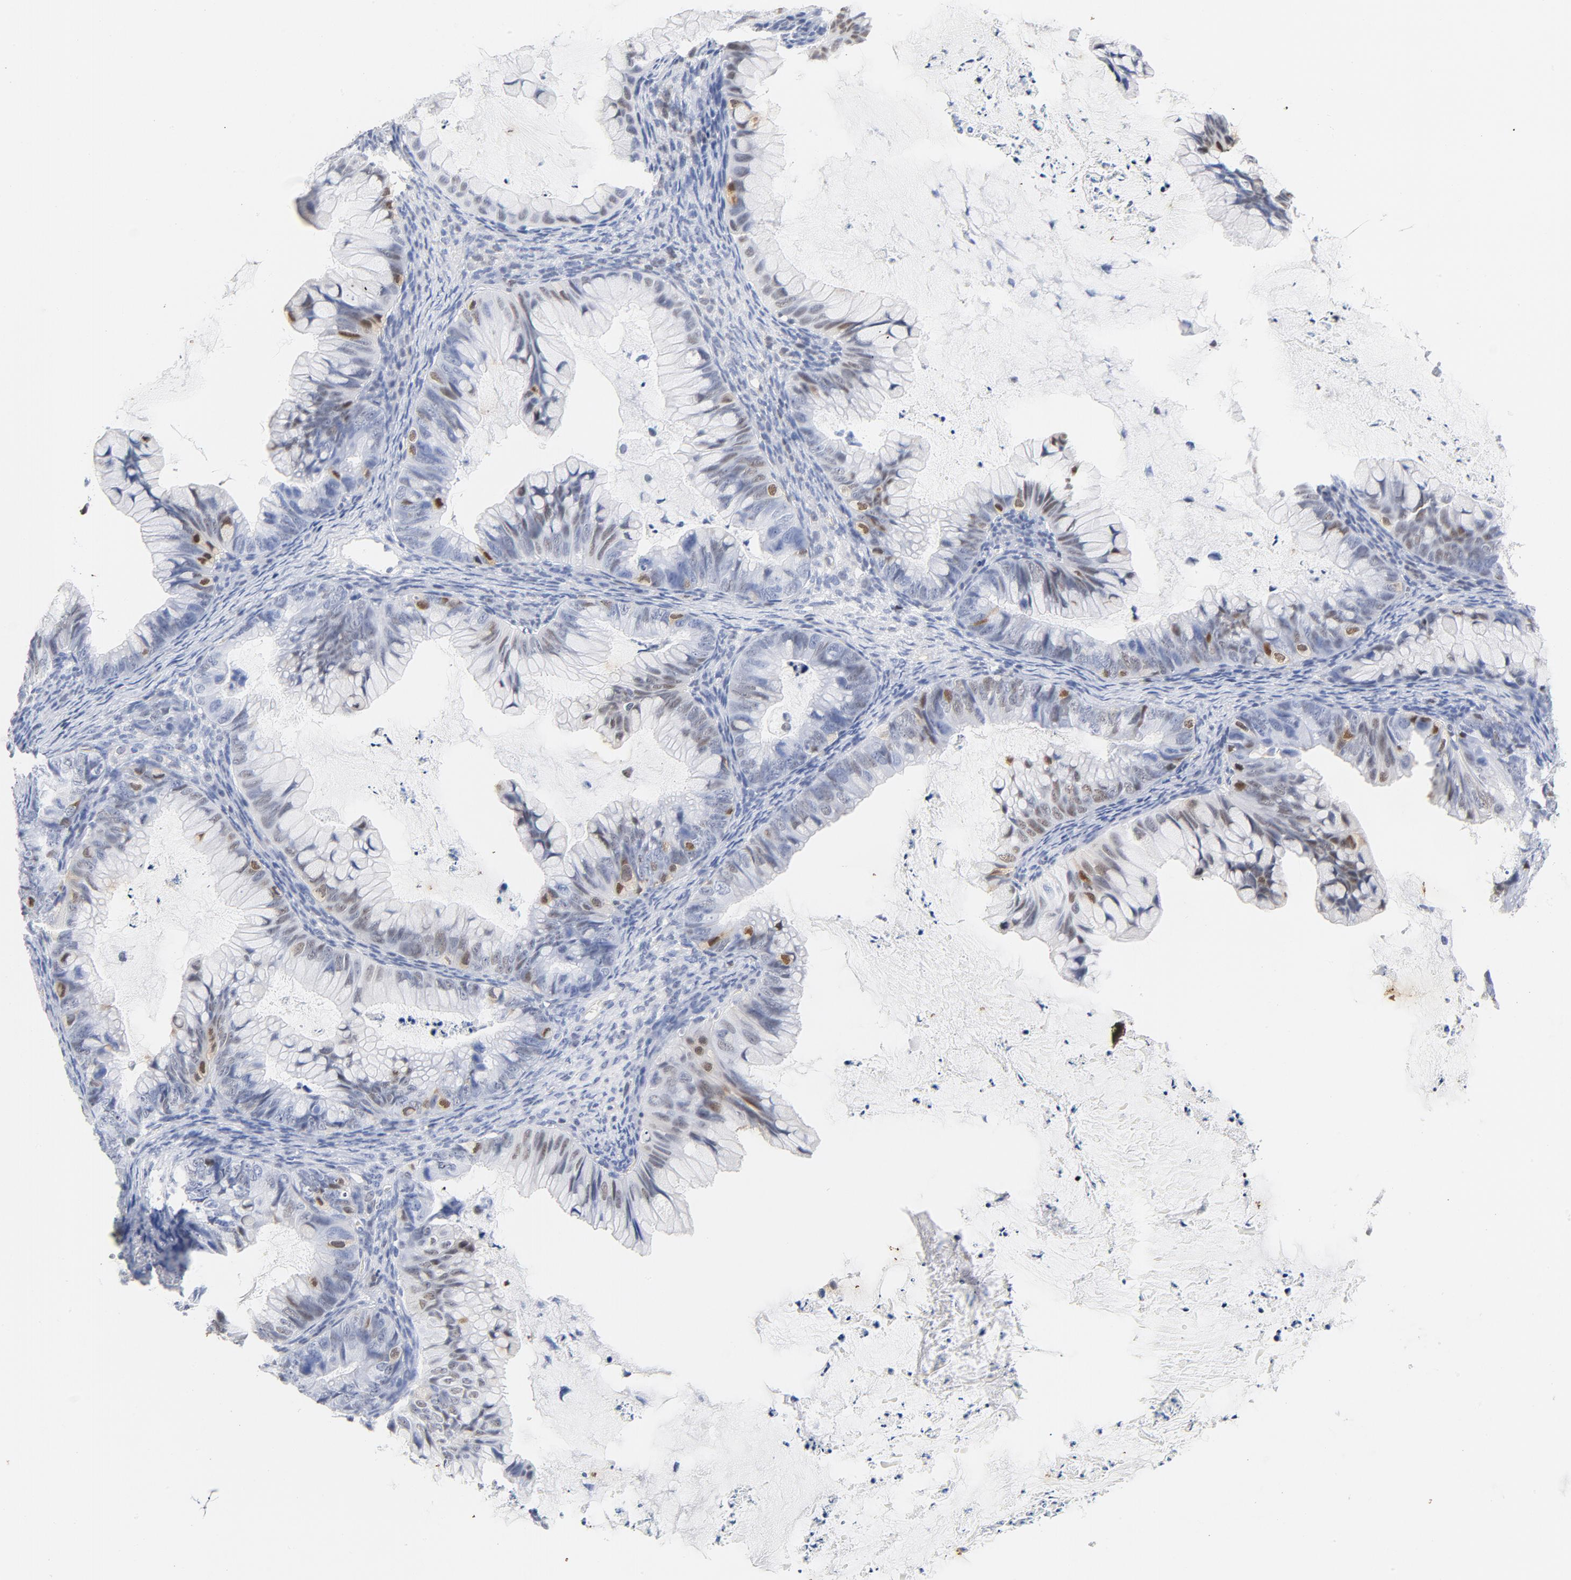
{"staining": {"intensity": "moderate", "quantity": "25%-75%", "location": "nuclear"}, "tissue": "ovarian cancer", "cell_type": "Tumor cells", "image_type": "cancer", "snomed": [{"axis": "morphology", "description": "Cystadenocarcinoma, mucinous, NOS"}, {"axis": "topography", "description": "Ovary"}], "caption": "High-power microscopy captured an immunohistochemistry (IHC) photomicrograph of ovarian cancer (mucinous cystadenocarcinoma), revealing moderate nuclear positivity in about 25%-75% of tumor cells.", "gene": "CDKN1B", "patient": {"sex": "female", "age": 36}}